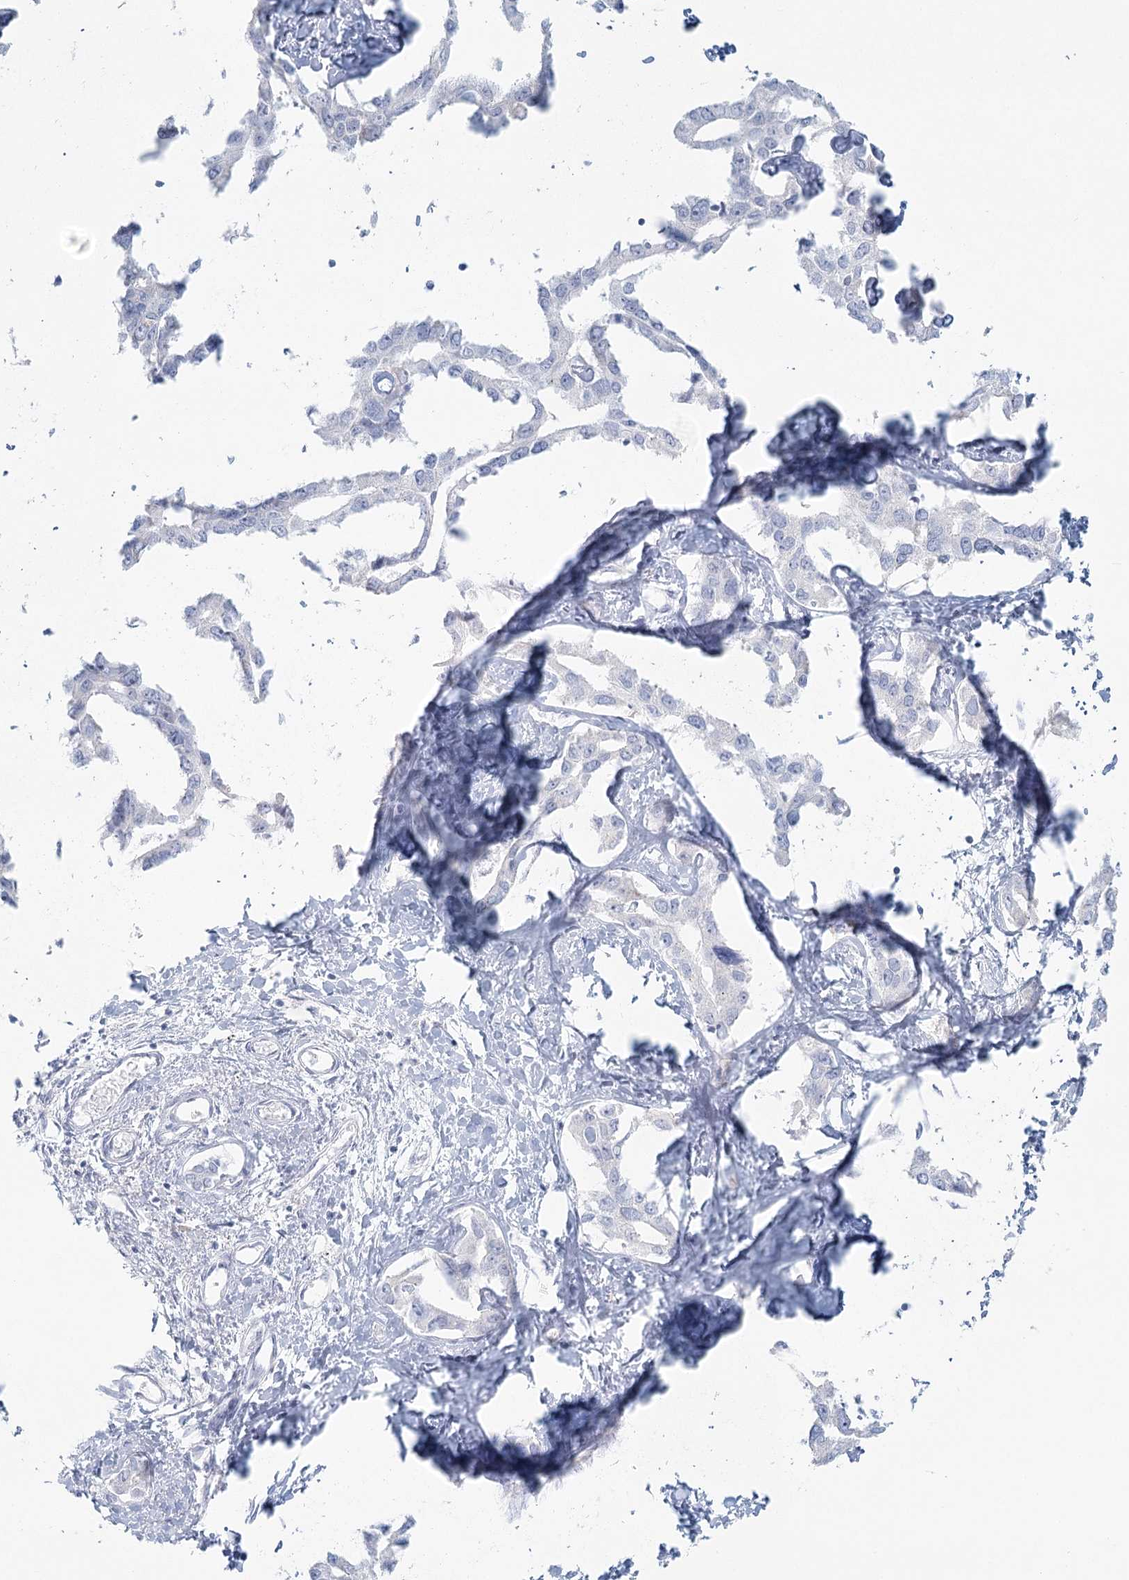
{"staining": {"intensity": "negative", "quantity": "none", "location": "none"}, "tissue": "liver cancer", "cell_type": "Tumor cells", "image_type": "cancer", "snomed": [{"axis": "morphology", "description": "Cholangiocarcinoma"}, {"axis": "topography", "description": "Liver"}], "caption": "Human liver cancer stained for a protein using IHC displays no expression in tumor cells.", "gene": "BPHL", "patient": {"sex": "male", "age": 59}}